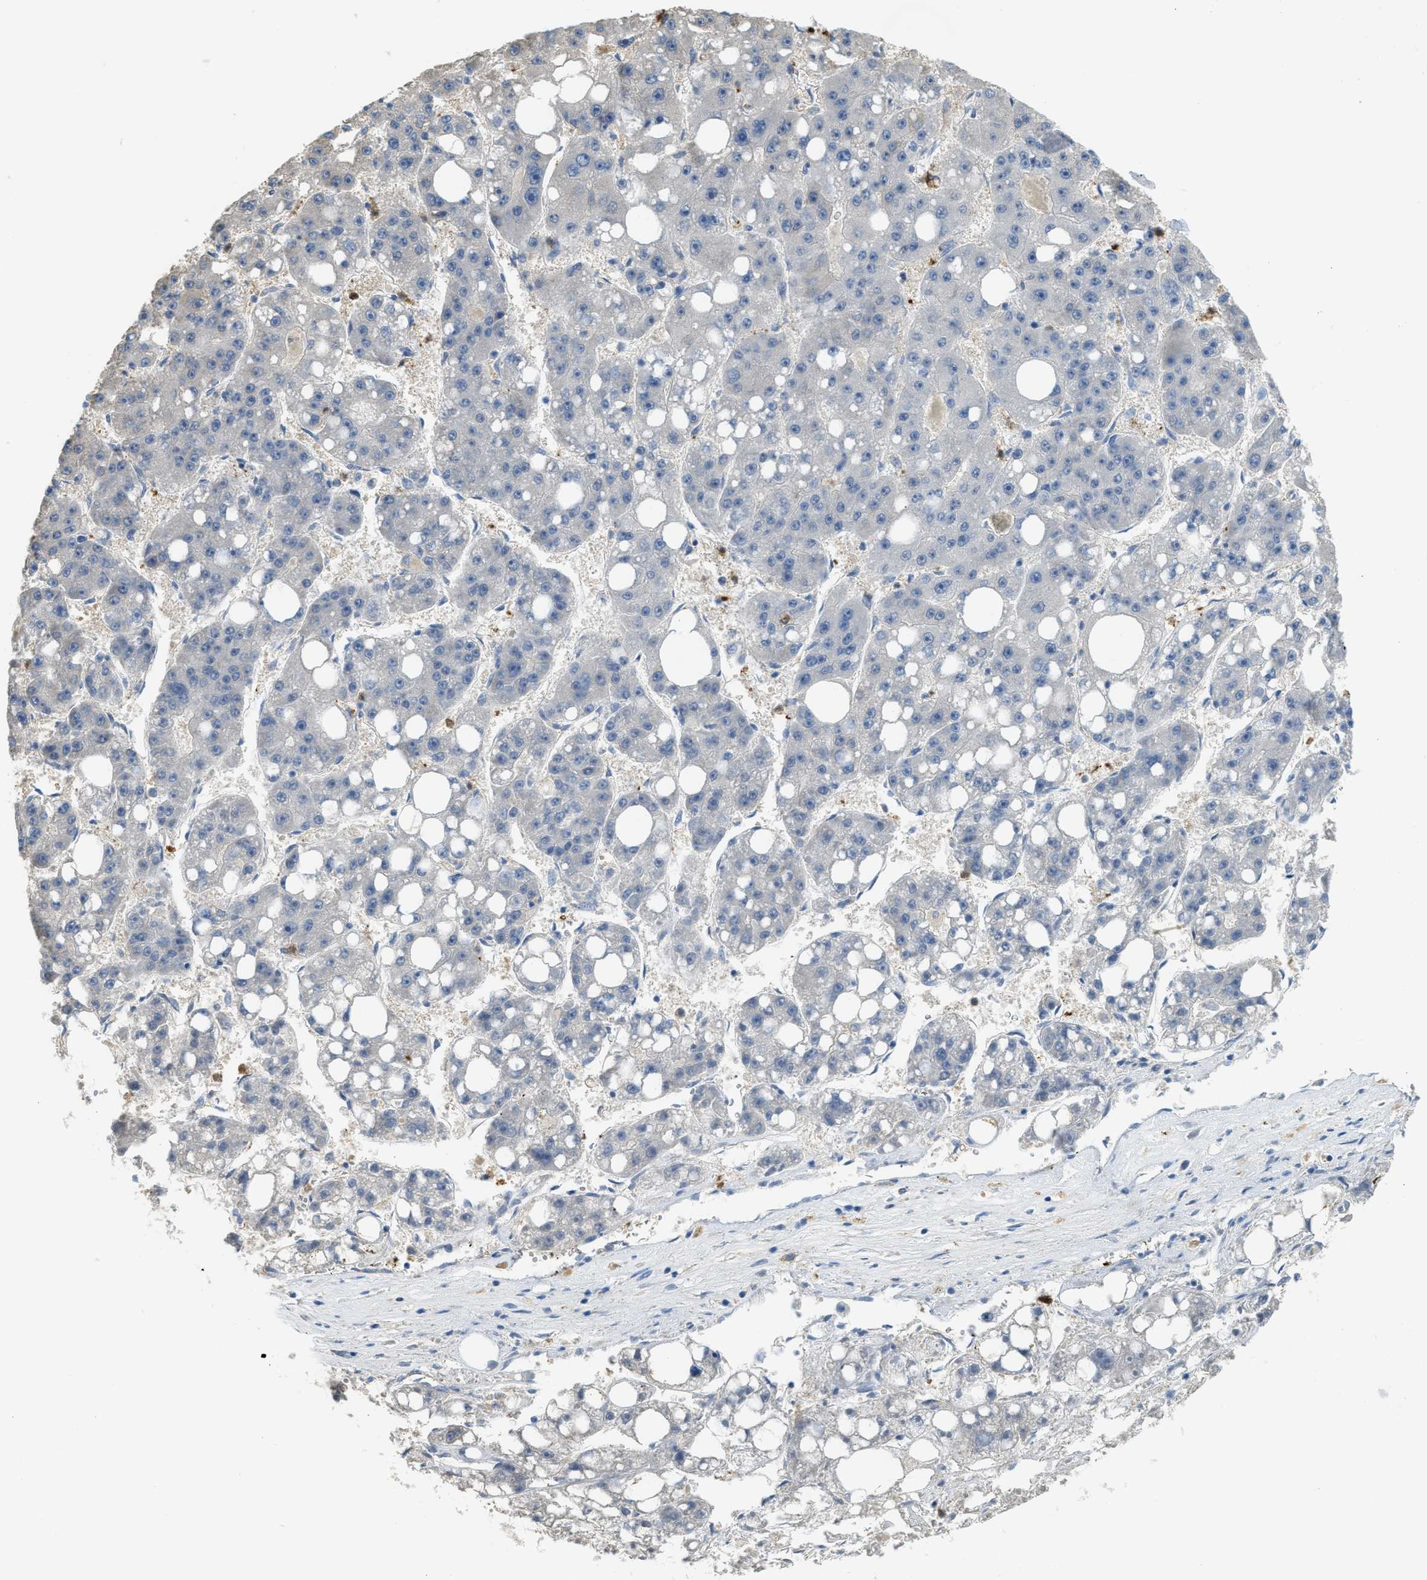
{"staining": {"intensity": "negative", "quantity": "none", "location": "none"}, "tissue": "liver cancer", "cell_type": "Tumor cells", "image_type": "cancer", "snomed": [{"axis": "morphology", "description": "Carcinoma, Hepatocellular, NOS"}, {"axis": "topography", "description": "Liver"}], "caption": "Protein analysis of liver cancer (hepatocellular carcinoma) shows no significant positivity in tumor cells. (Immunohistochemistry (ihc), brightfield microscopy, high magnification).", "gene": "SERPINB1", "patient": {"sex": "female", "age": 61}}